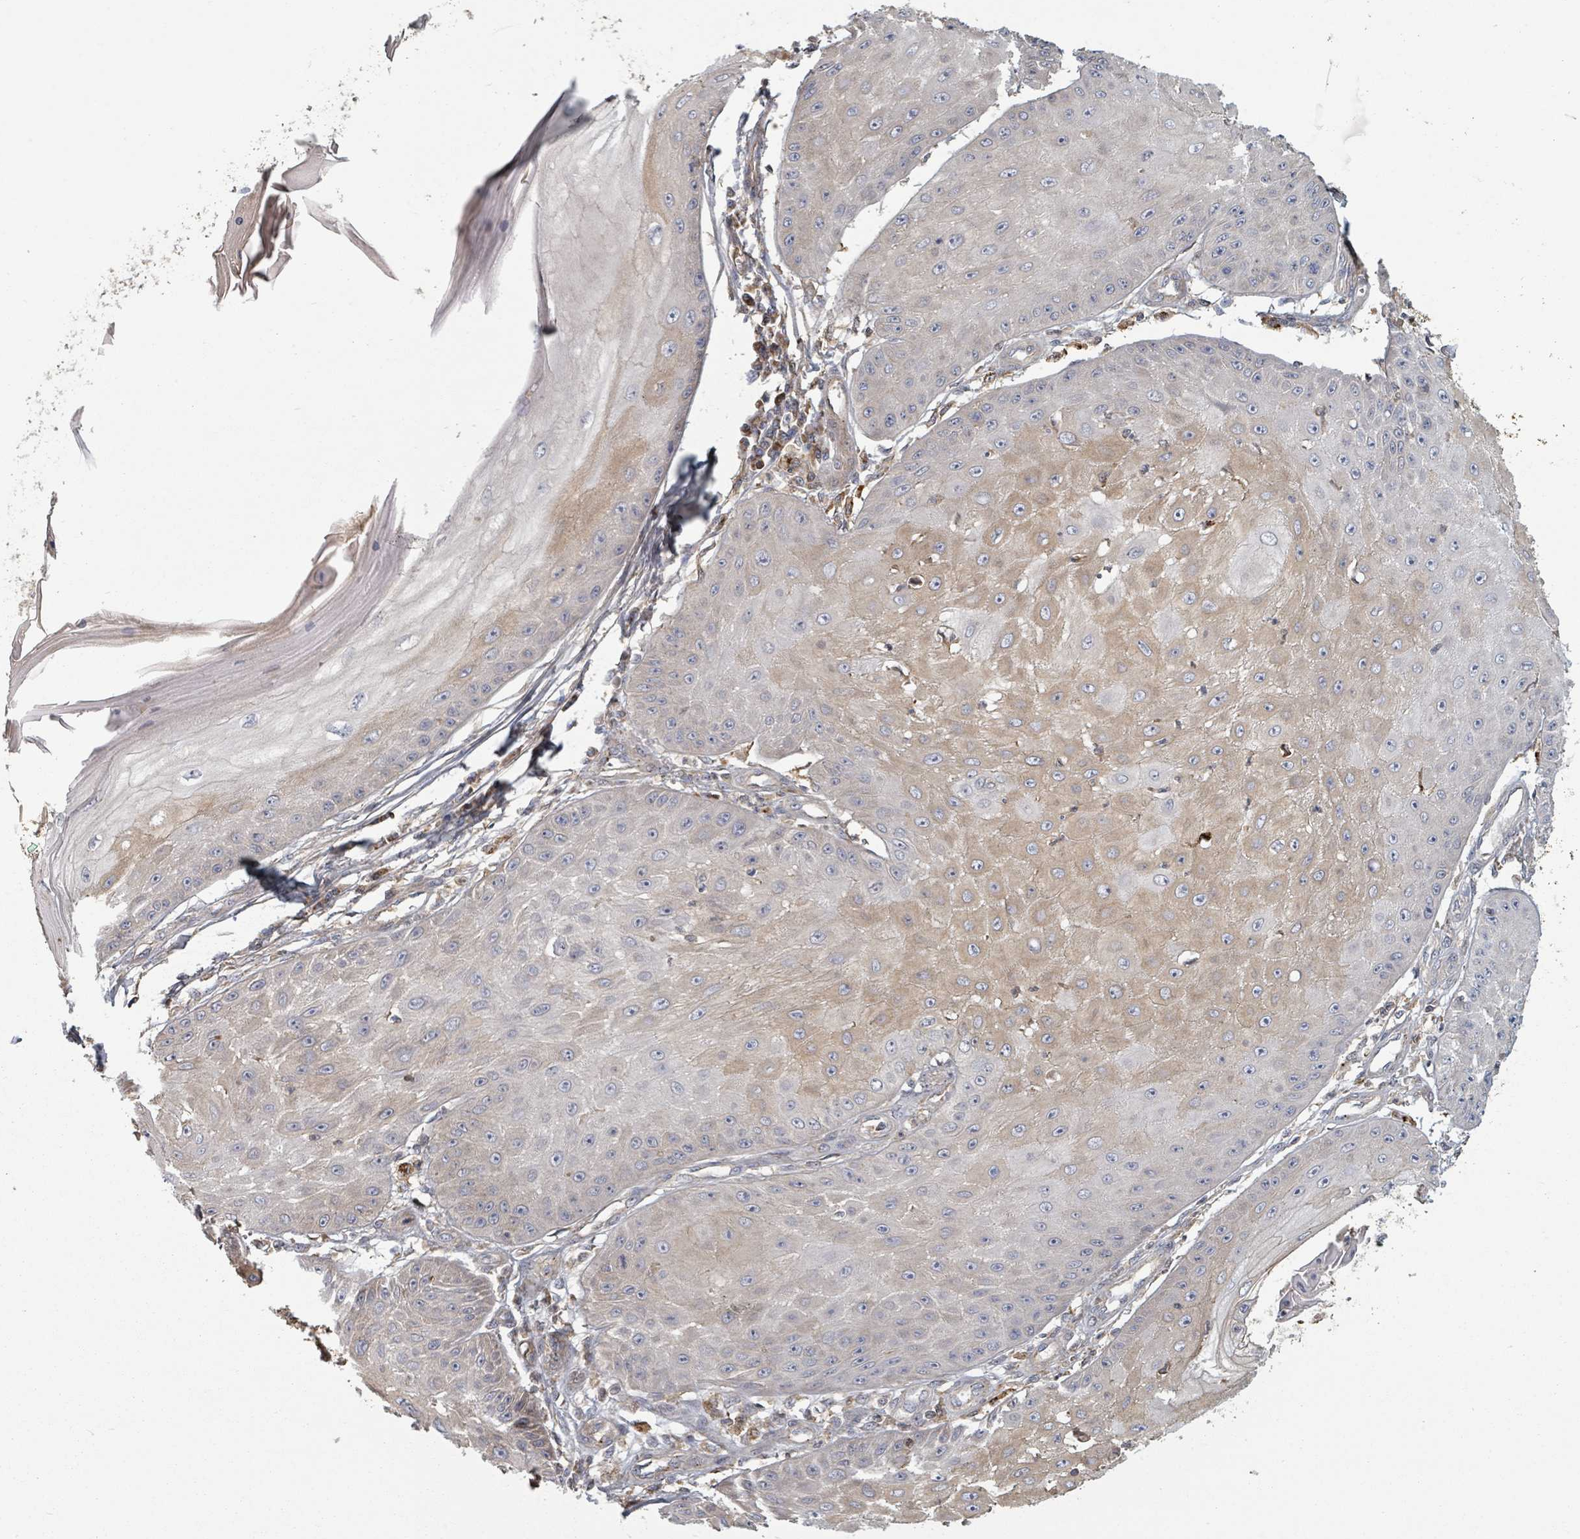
{"staining": {"intensity": "moderate", "quantity": "<25%", "location": "cytoplasmic/membranous"}, "tissue": "skin cancer", "cell_type": "Tumor cells", "image_type": "cancer", "snomed": [{"axis": "morphology", "description": "Squamous cell carcinoma, NOS"}, {"axis": "topography", "description": "Skin"}], "caption": "DAB immunohistochemical staining of skin squamous cell carcinoma reveals moderate cytoplasmic/membranous protein staining in about <25% of tumor cells. Using DAB (3,3'-diaminobenzidine) (brown) and hematoxylin (blue) stains, captured at high magnification using brightfield microscopy.", "gene": "GABBR1", "patient": {"sex": "male", "age": 70}}